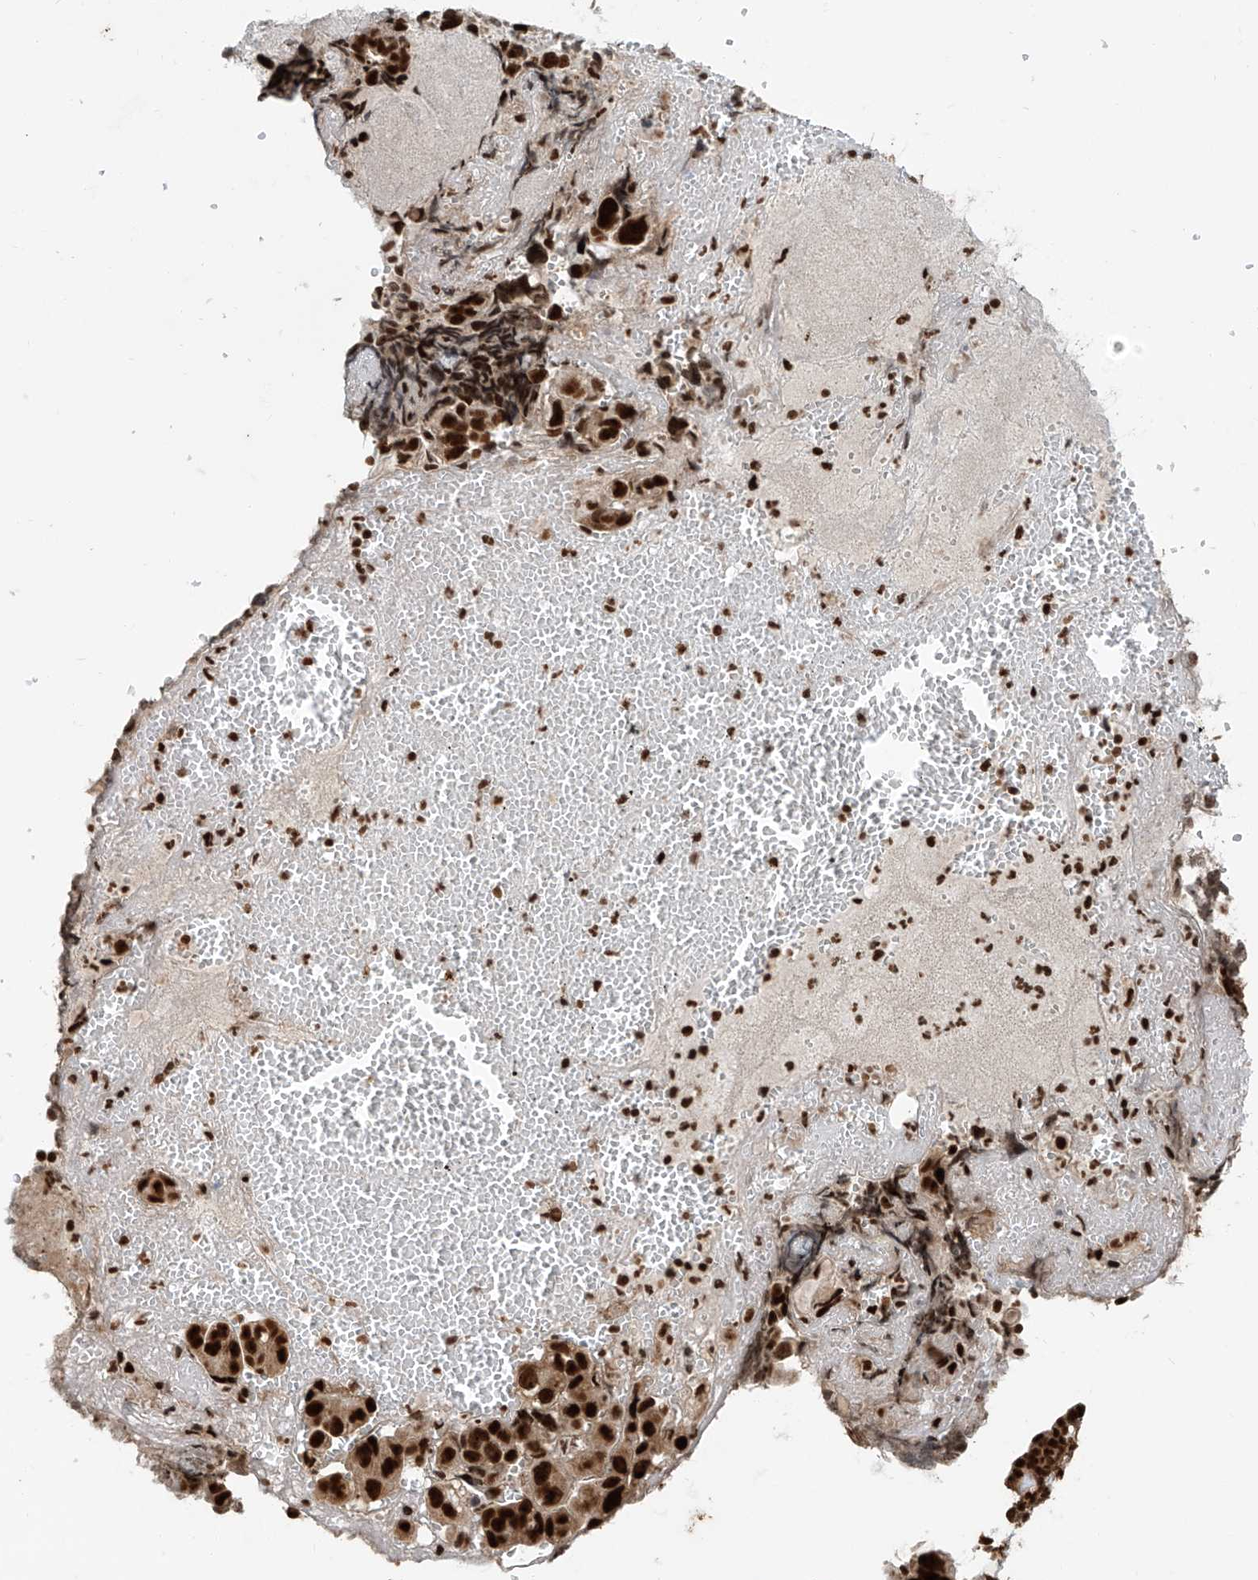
{"staining": {"intensity": "strong", "quantity": ">75%", "location": "nuclear"}, "tissue": "ovarian cancer", "cell_type": "Tumor cells", "image_type": "cancer", "snomed": [{"axis": "morphology", "description": "Cystadenocarcinoma, serous, NOS"}, {"axis": "topography", "description": "Ovary"}], "caption": "Brown immunohistochemical staining in human serous cystadenocarcinoma (ovarian) reveals strong nuclear staining in approximately >75% of tumor cells.", "gene": "FAM193B", "patient": {"sex": "female", "age": 79}}